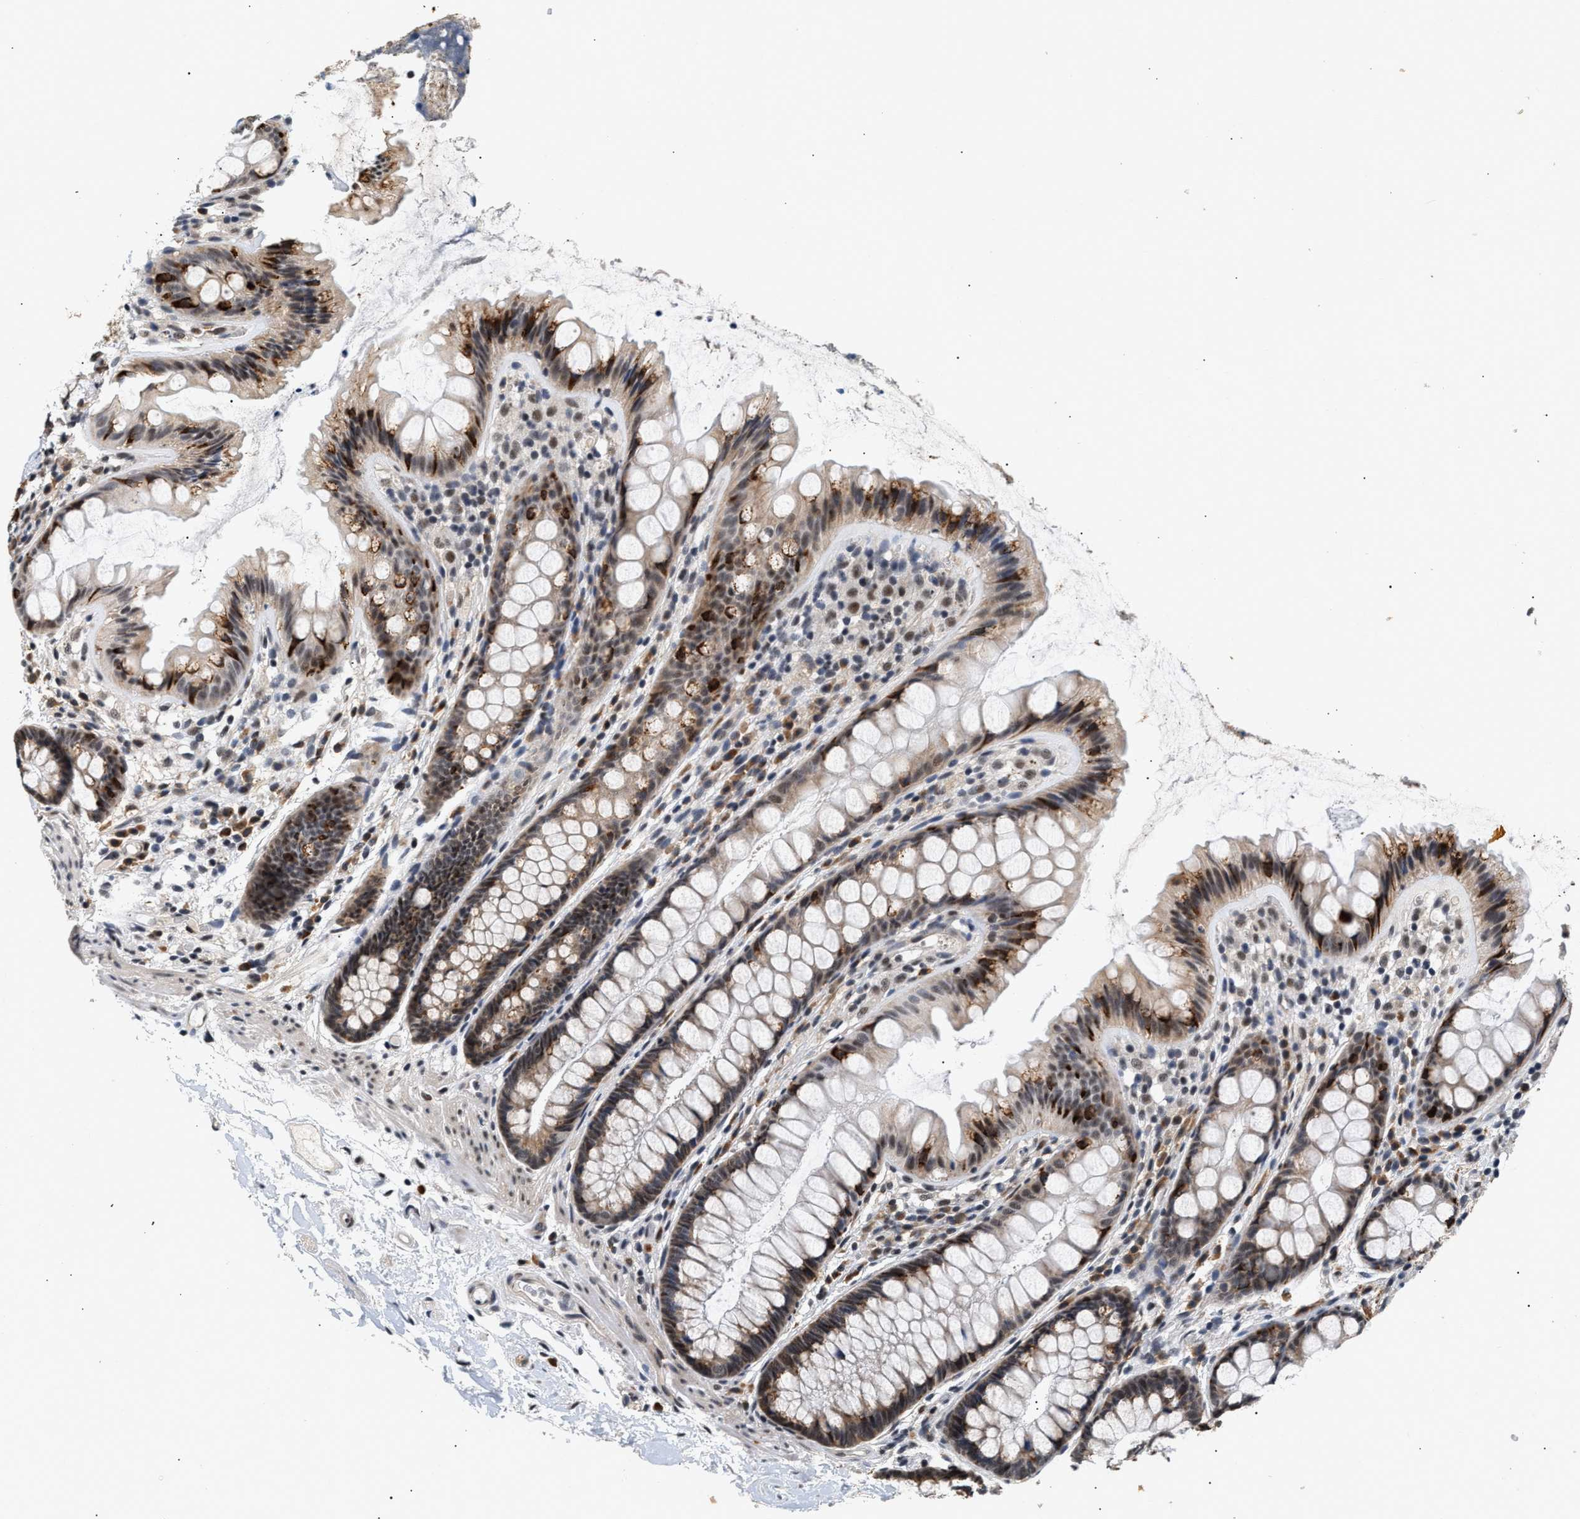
{"staining": {"intensity": "weak", "quantity": "25%-75%", "location": "cytoplasmic/membranous"}, "tissue": "colon", "cell_type": "Endothelial cells", "image_type": "normal", "snomed": [{"axis": "morphology", "description": "Normal tissue, NOS"}, {"axis": "topography", "description": "Colon"}], "caption": "High-power microscopy captured an immunohistochemistry (IHC) photomicrograph of unremarkable colon, revealing weak cytoplasmic/membranous staining in about 25%-75% of endothelial cells. The protein of interest is shown in brown color, while the nuclei are stained blue.", "gene": "THOC1", "patient": {"sex": "female", "age": 56}}